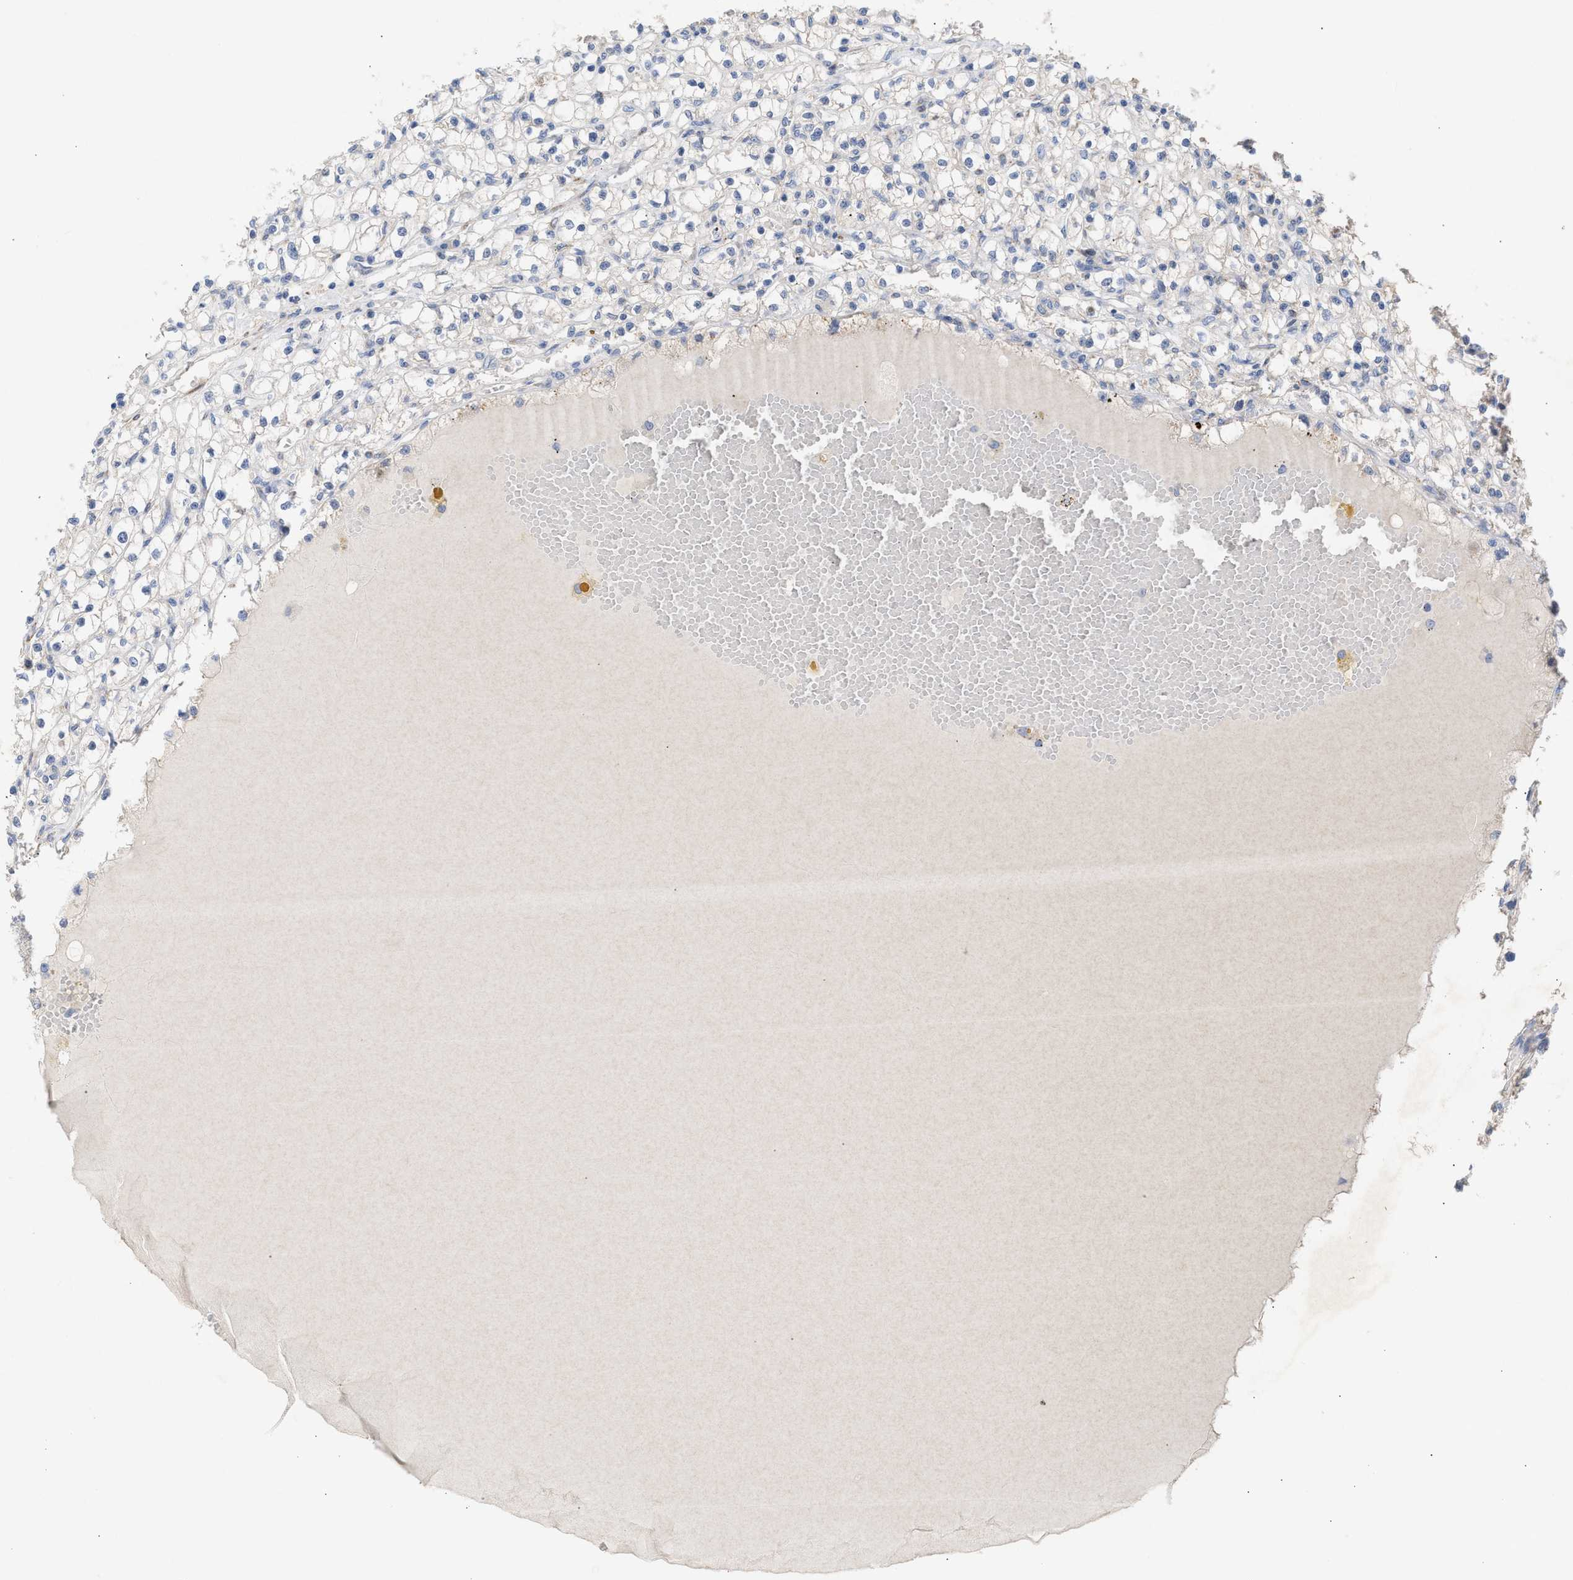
{"staining": {"intensity": "negative", "quantity": "none", "location": "none"}, "tissue": "renal cancer", "cell_type": "Tumor cells", "image_type": "cancer", "snomed": [{"axis": "morphology", "description": "Adenocarcinoma, NOS"}, {"axis": "topography", "description": "Kidney"}], "caption": "Immunohistochemistry (IHC) histopathology image of neoplastic tissue: renal cancer (adenocarcinoma) stained with DAB exhibits no significant protein positivity in tumor cells.", "gene": "SELENOM", "patient": {"sex": "male", "age": 56}}